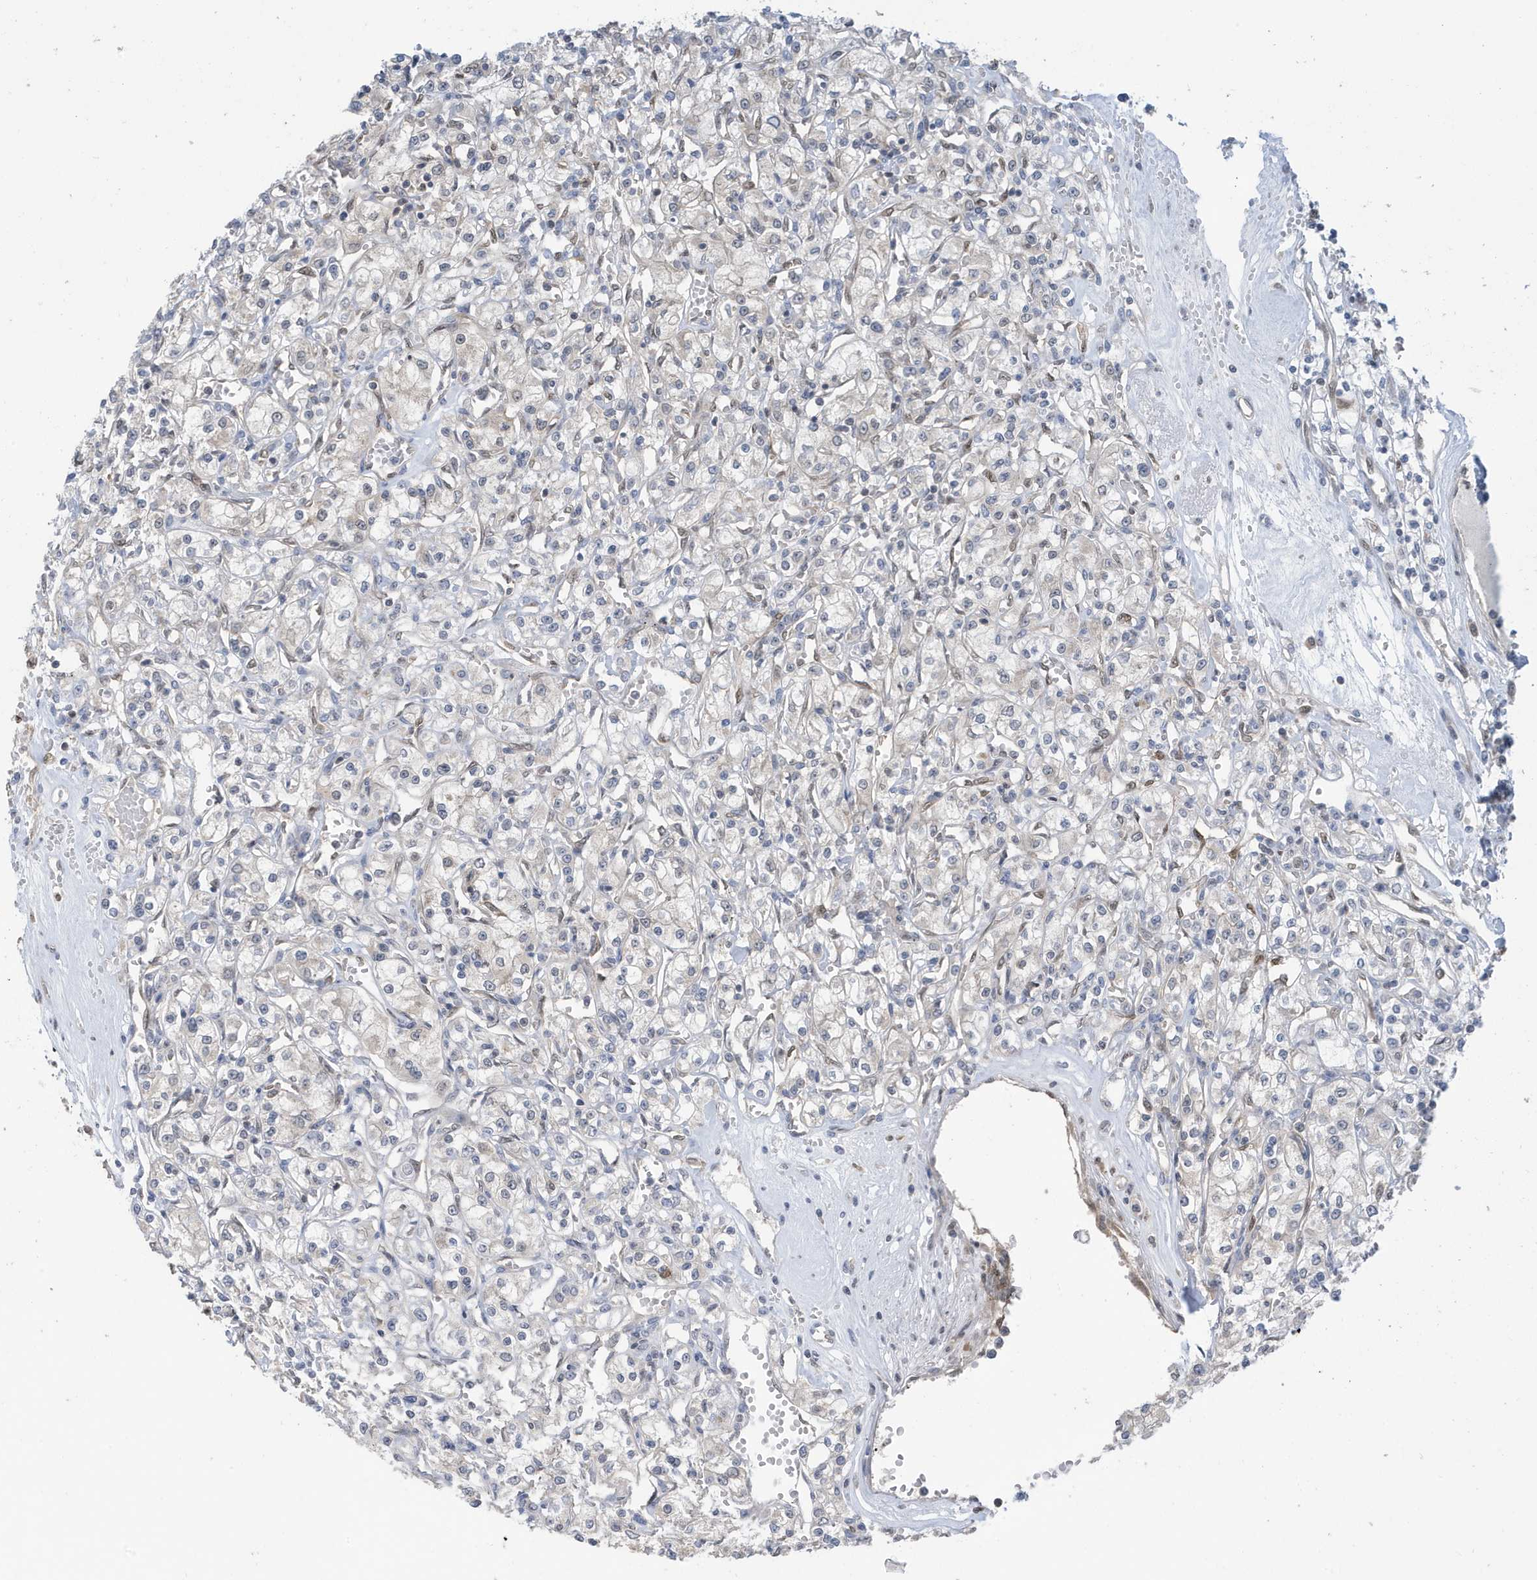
{"staining": {"intensity": "negative", "quantity": "none", "location": "none"}, "tissue": "renal cancer", "cell_type": "Tumor cells", "image_type": "cancer", "snomed": [{"axis": "morphology", "description": "Adenocarcinoma, NOS"}, {"axis": "topography", "description": "Kidney"}], "caption": "Immunohistochemical staining of renal cancer exhibits no significant staining in tumor cells.", "gene": "NCOA7", "patient": {"sex": "female", "age": 59}}